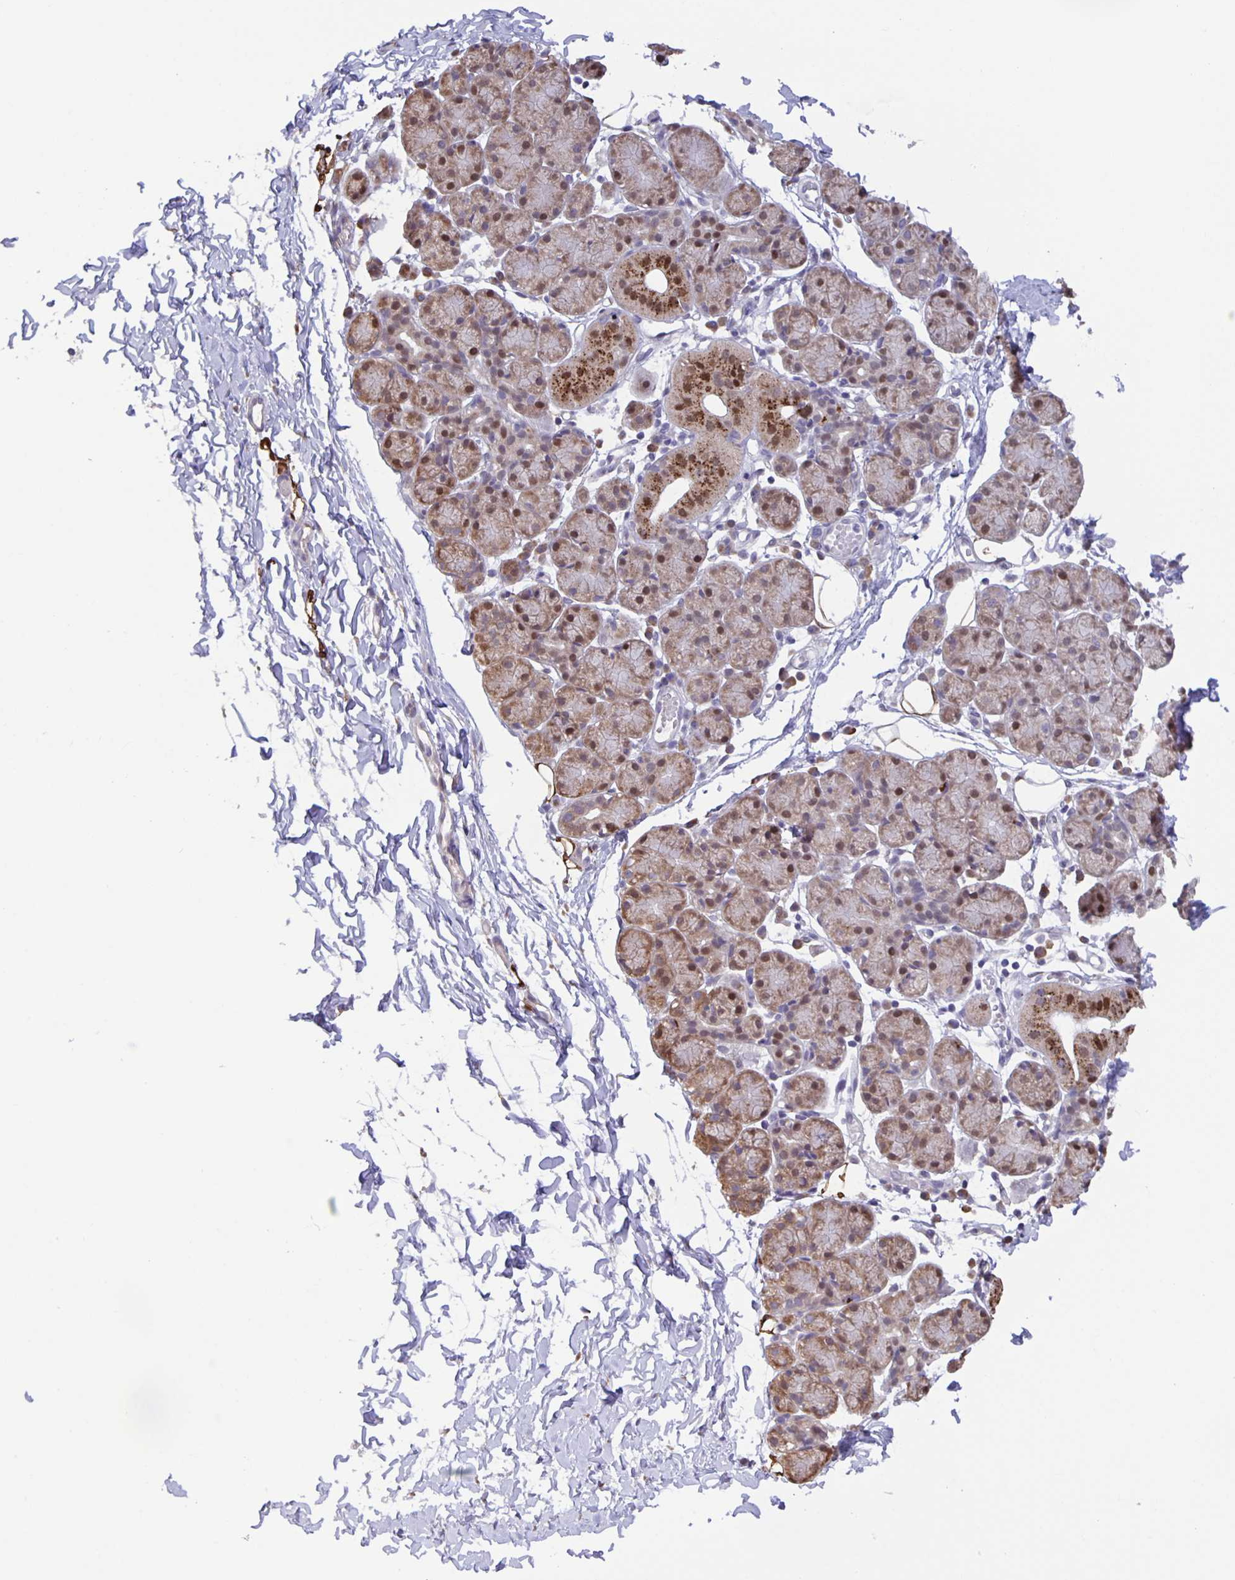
{"staining": {"intensity": "moderate", "quantity": "25%-75%", "location": "cytoplasmic/membranous,nuclear"}, "tissue": "salivary gland", "cell_type": "Glandular cells", "image_type": "normal", "snomed": [{"axis": "morphology", "description": "Normal tissue, NOS"}, {"axis": "morphology", "description": "Inflammation, NOS"}, {"axis": "topography", "description": "Lymph node"}, {"axis": "topography", "description": "Salivary gland"}], "caption": "Immunohistochemistry (IHC) of normal human salivary gland displays medium levels of moderate cytoplasmic/membranous,nuclear staining in about 25%-75% of glandular cells.", "gene": "MAPK12", "patient": {"sex": "male", "age": 3}}